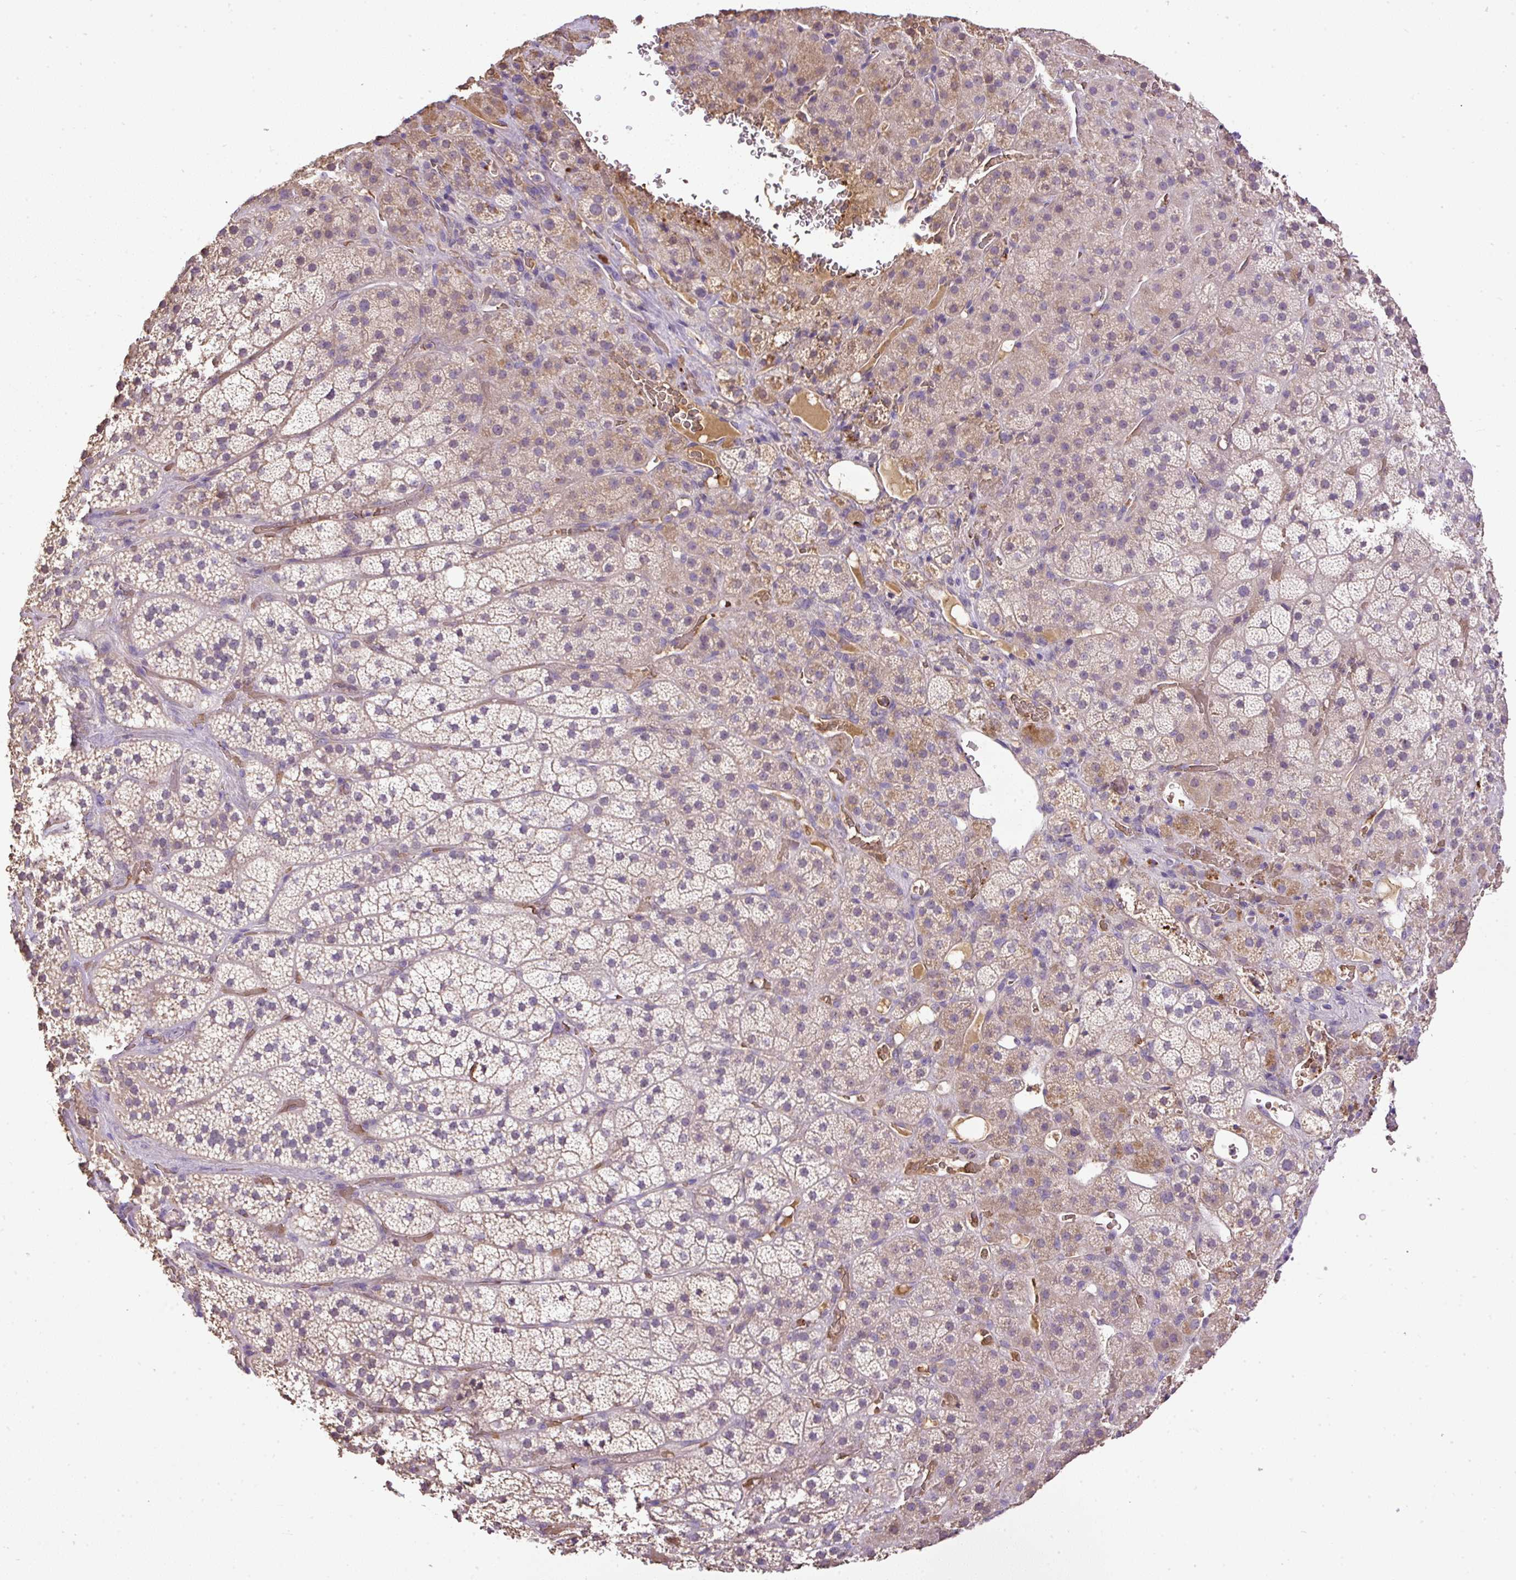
{"staining": {"intensity": "moderate", "quantity": "<25%", "location": "cytoplasmic/membranous"}, "tissue": "adrenal gland", "cell_type": "Glandular cells", "image_type": "normal", "snomed": [{"axis": "morphology", "description": "Normal tissue, NOS"}, {"axis": "topography", "description": "Adrenal gland"}], "caption": "Moderate cytoplasmic/membranous staining for a protein is appreciated in approximately <25% of glandular cells of benign adrenal gland using immunohistochemistry (IHC).", "gene": "CXCL13", "patient": {"sex": "male", "age": 57}}